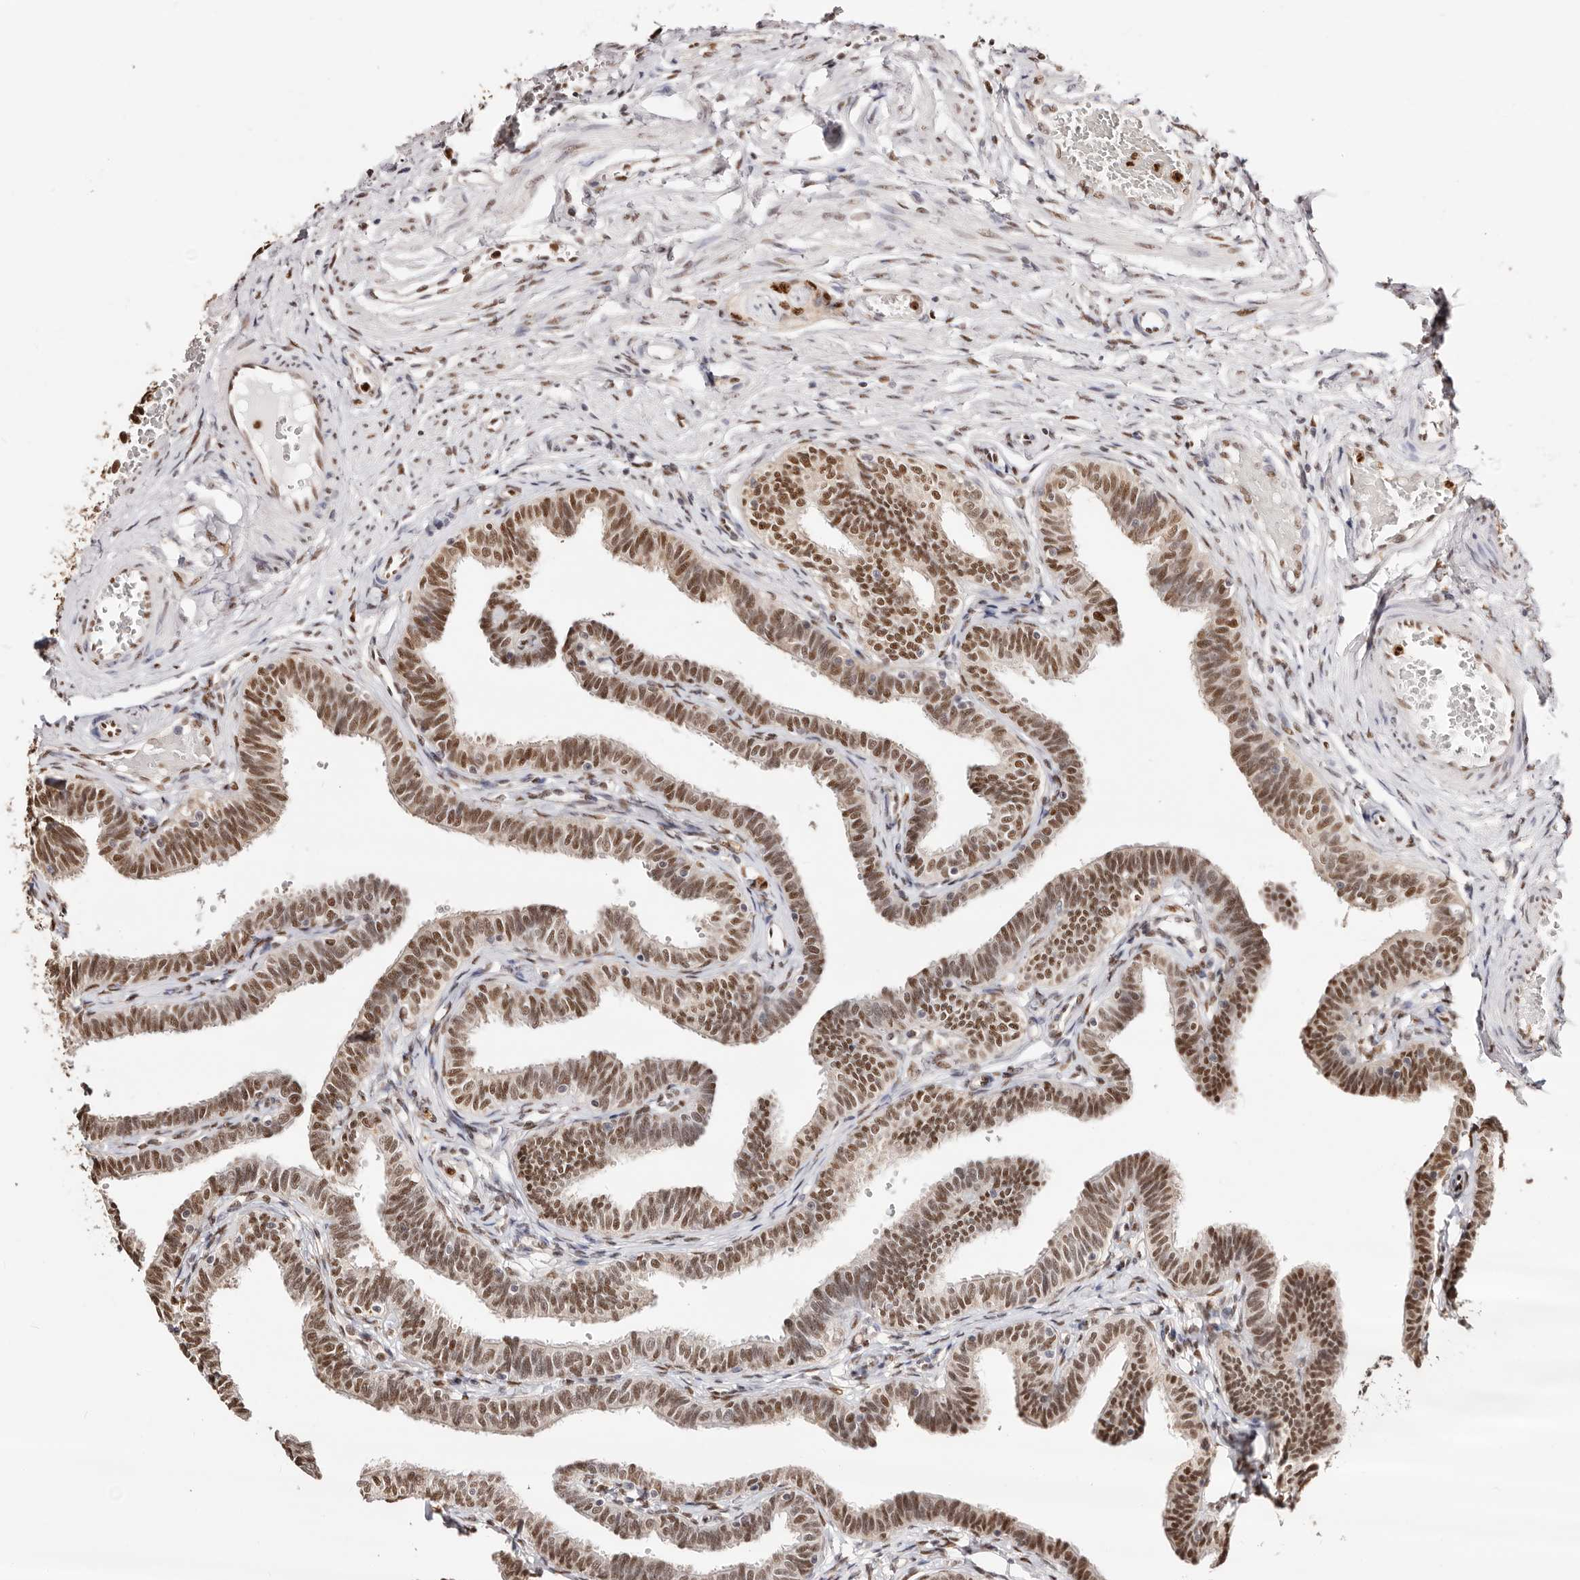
{"staining": {"intensity": "moderate", "quantity": ">75%", "location": "nuclear"}, "tissue": "fallopian tube", "cell_type": "Glandular cells", "image_type": "normal", "snomed": [{"axis": "morphology", "description": "Normal tissue, NOS"}, {"axis": "topography", "description": "Fallopian tube"}, {"axis": "topography", "description": "Ovary"}], "caption": "Immunohistochemical staining of benign fallopian tube displays medium levels of moderate nuclear positivity in approximately >75% of glandular cells.", "gene": "TKT", "patient": {"sex": "female", "age": 23}}